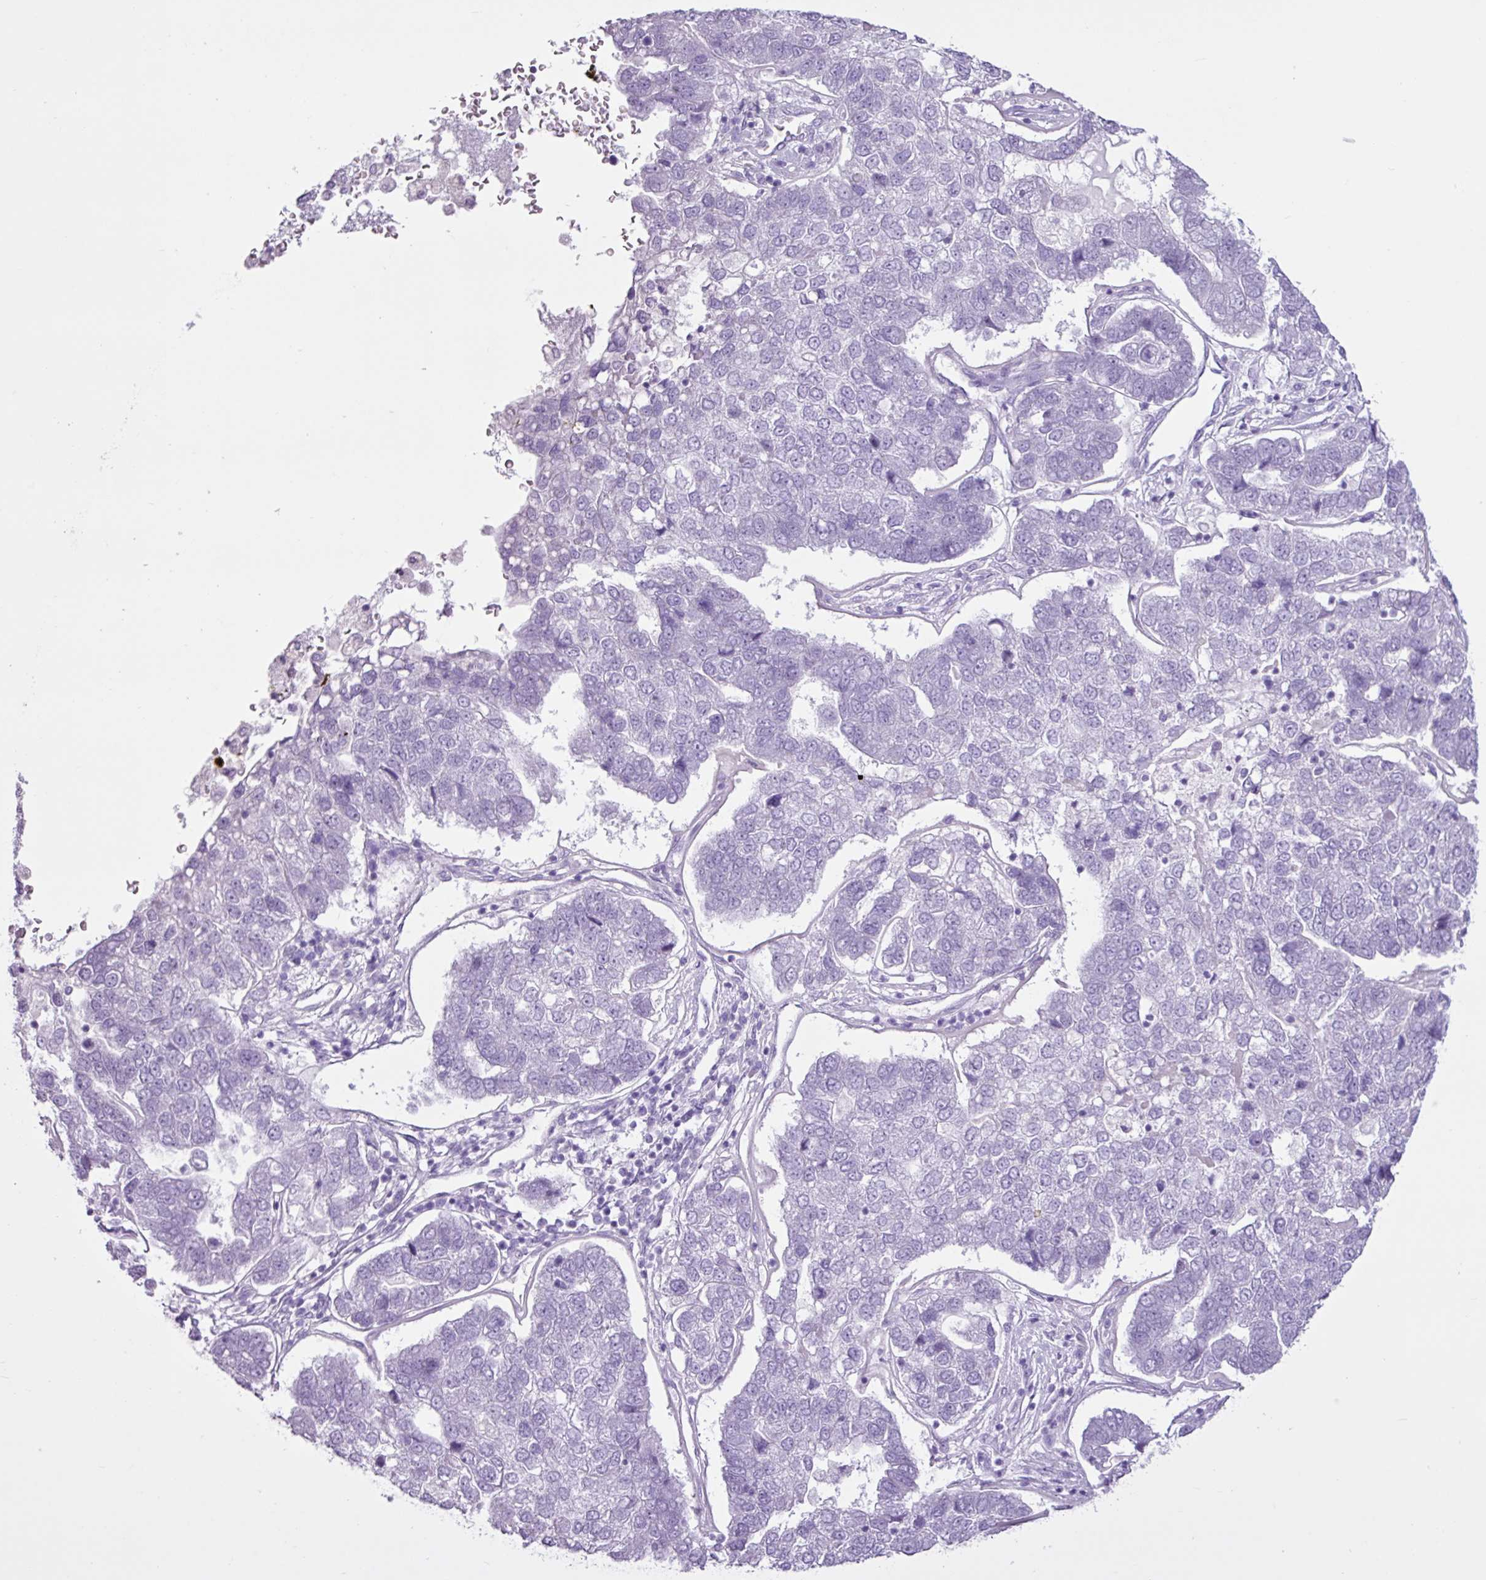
{"staining": {"intensity": "negative", "quantity": "none", "location": "none"}, "tissue": "pancreatic cancer", "cell_type": "Tumor cells", "image_type": "cancer", "snomed": [{"axis": "morphology", "description": "Adenocarcinoma, NOS"}, {"axis": "topography", "description": "Pancreas"}], "caption": "The photomicrograph displays no staining of tumor cells in pancreatic adenocarcinoma.", "gene": "PGR", "patient": {"sex": "female", "age": 61}}